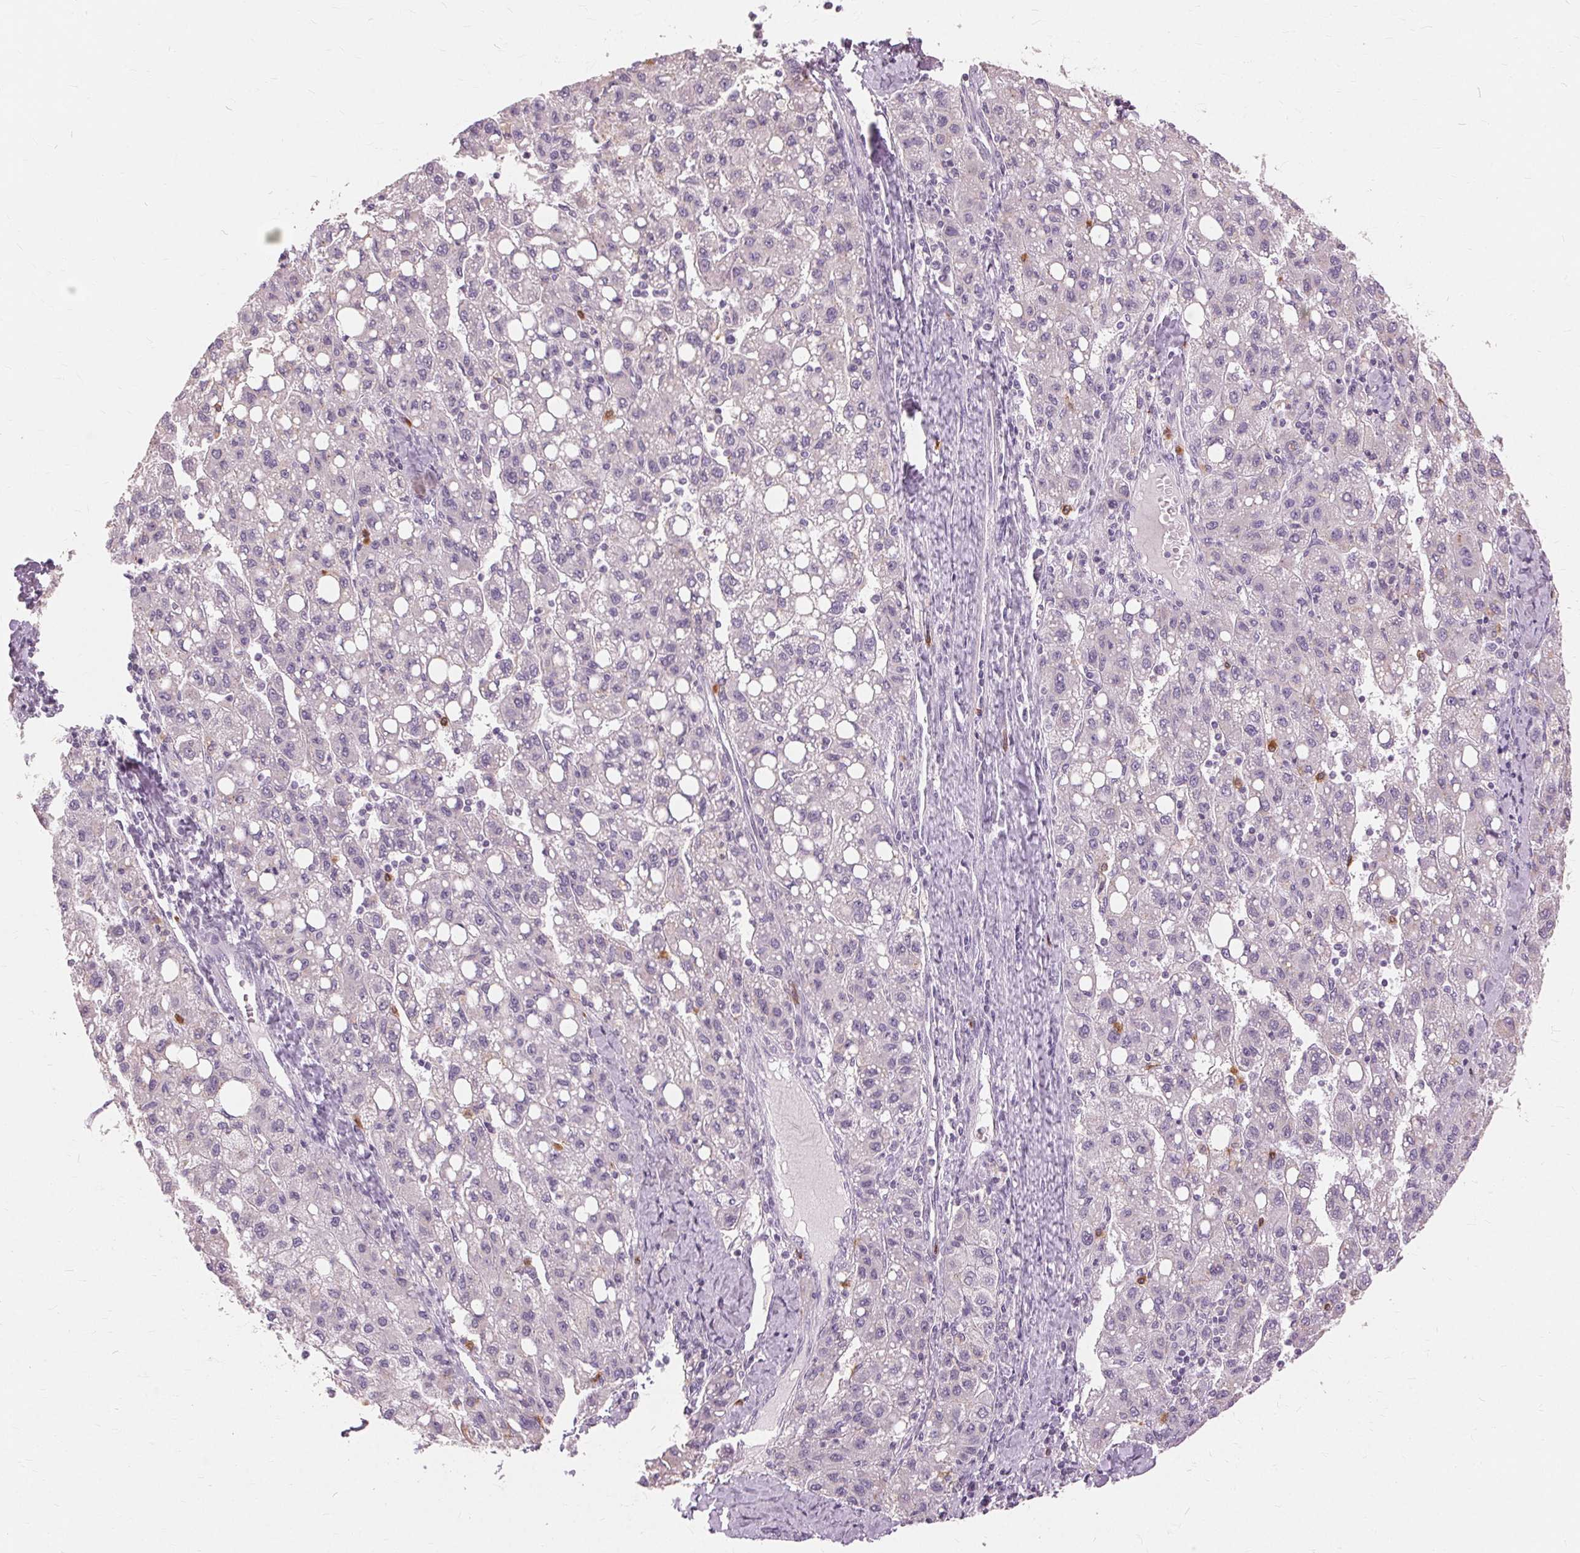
{"staining": {"intensity": "negative", "quantity": "none", "location": "none"}, "tissue": "liver cancer", "cell_type": "Tumor cells", "image_type": "cancer", "snomed": [{"axis": "morphology", "description": "Carcinoma, Hepatocellular, NOS"}, {"axis": "topography", "description": "Liver"}], "caption": "Immunohistochemistry histopathology image of hepatocellular carcinoma (liver) stained for a protein (brown), which shows no expression in tumor cells. (Brightfield microscopy of DAB (3,3'-diaminobenzidine) IHC at high magnification).", "gene": "SIGLEC6", "patient": {"sex": "female", "age": 82}}